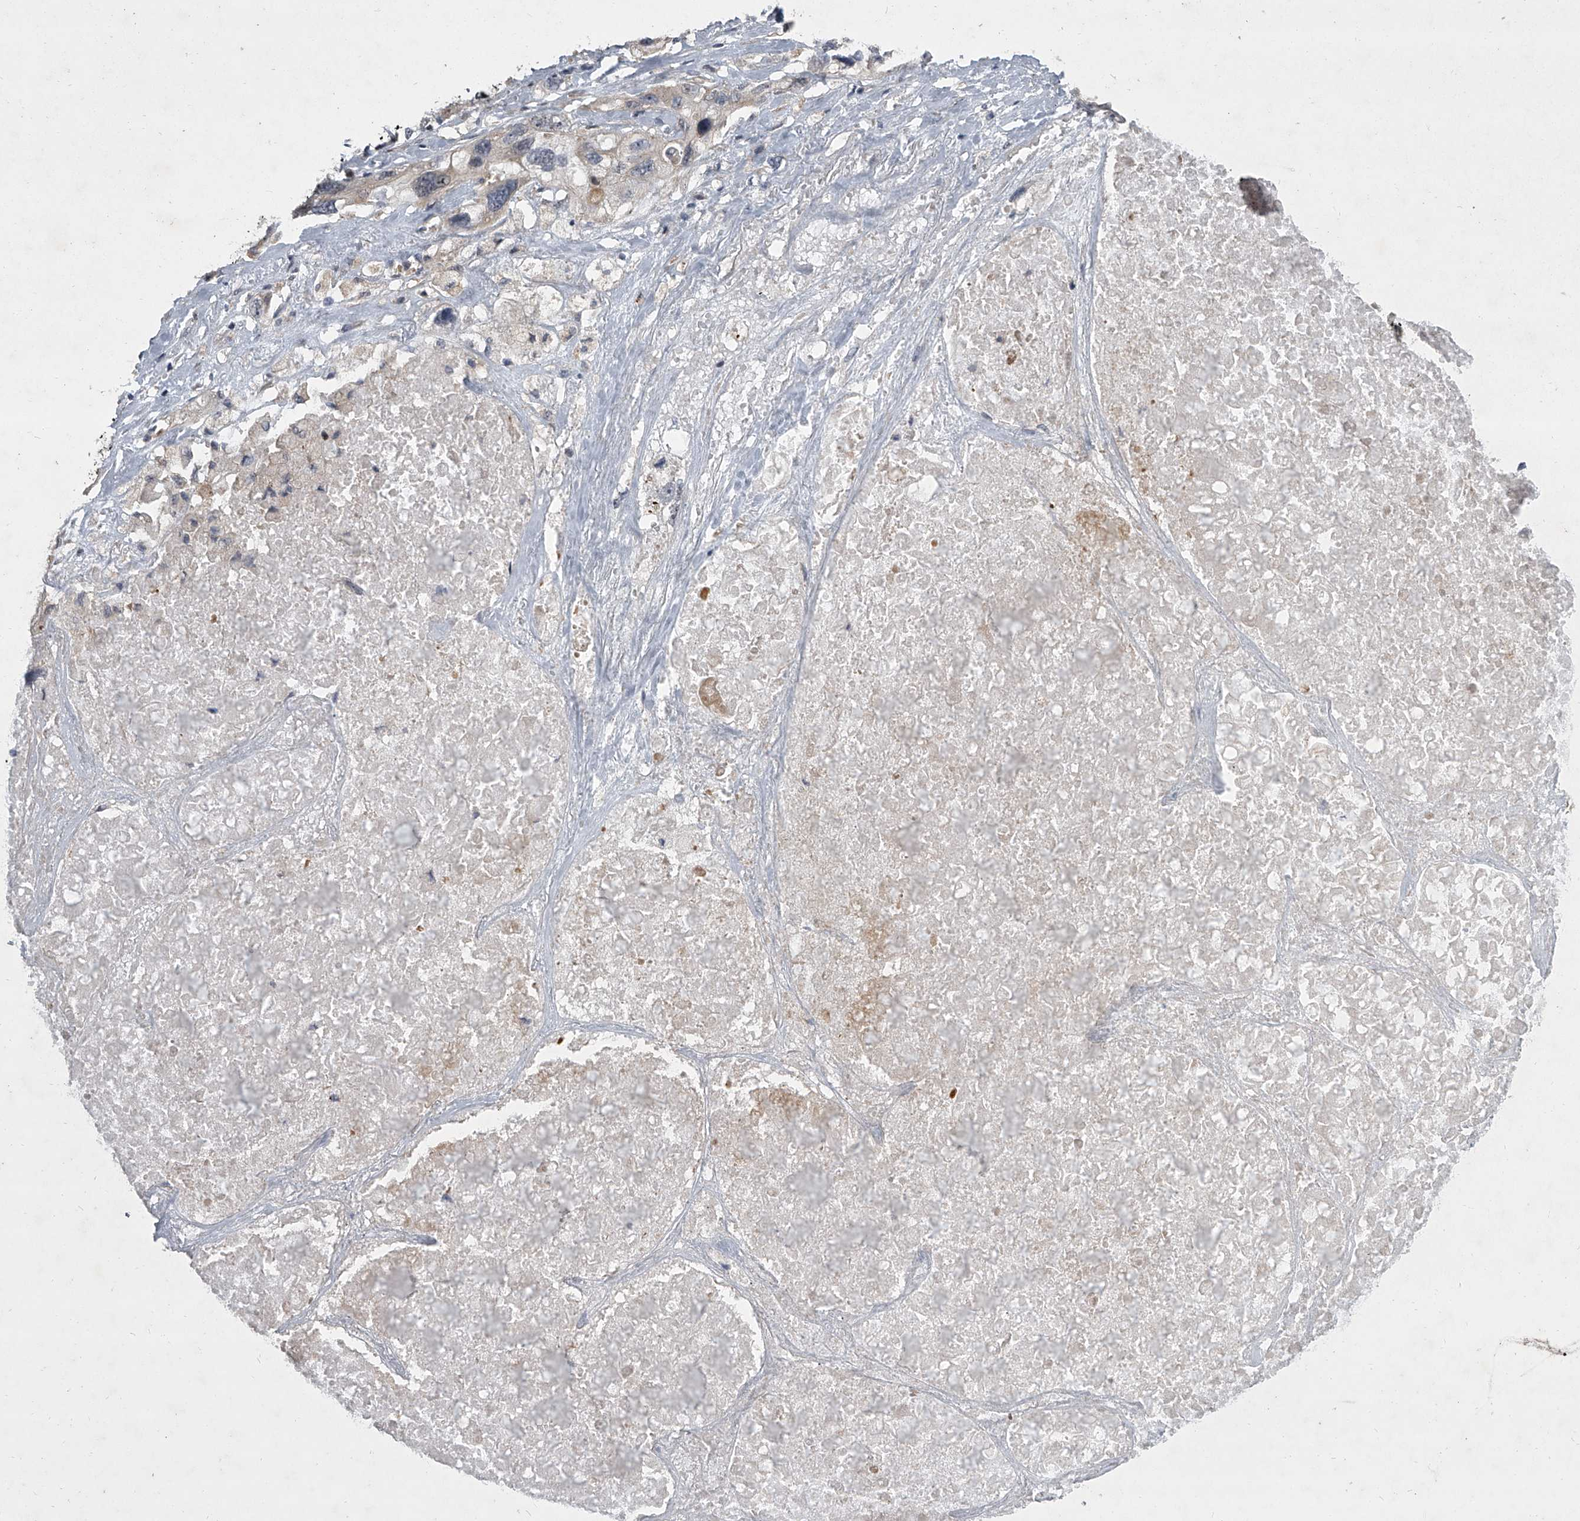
{"staining": {"intensity": "negative", "quantity": "none", "location": "none"}, "tissue": "lung cancer", "cell_type": "Tumor cells", "image_type": "cancer", "snomed": [{"axis": "morphology", "description": "Squamous cell carcinoma, NOS"}, {"axis": "topography", "description": "Lung"}], "caption": "High magnification brightfield microscopy of squamous cell carcinoma (lung) stained with DAB (3,3'-diaminobenzidine) (brown) and counterstained with hematoxylin (blue): tumor cells show no significant positivity.", "gene": "HEATR6", "patient": {"sex": "female", "age": 73}}